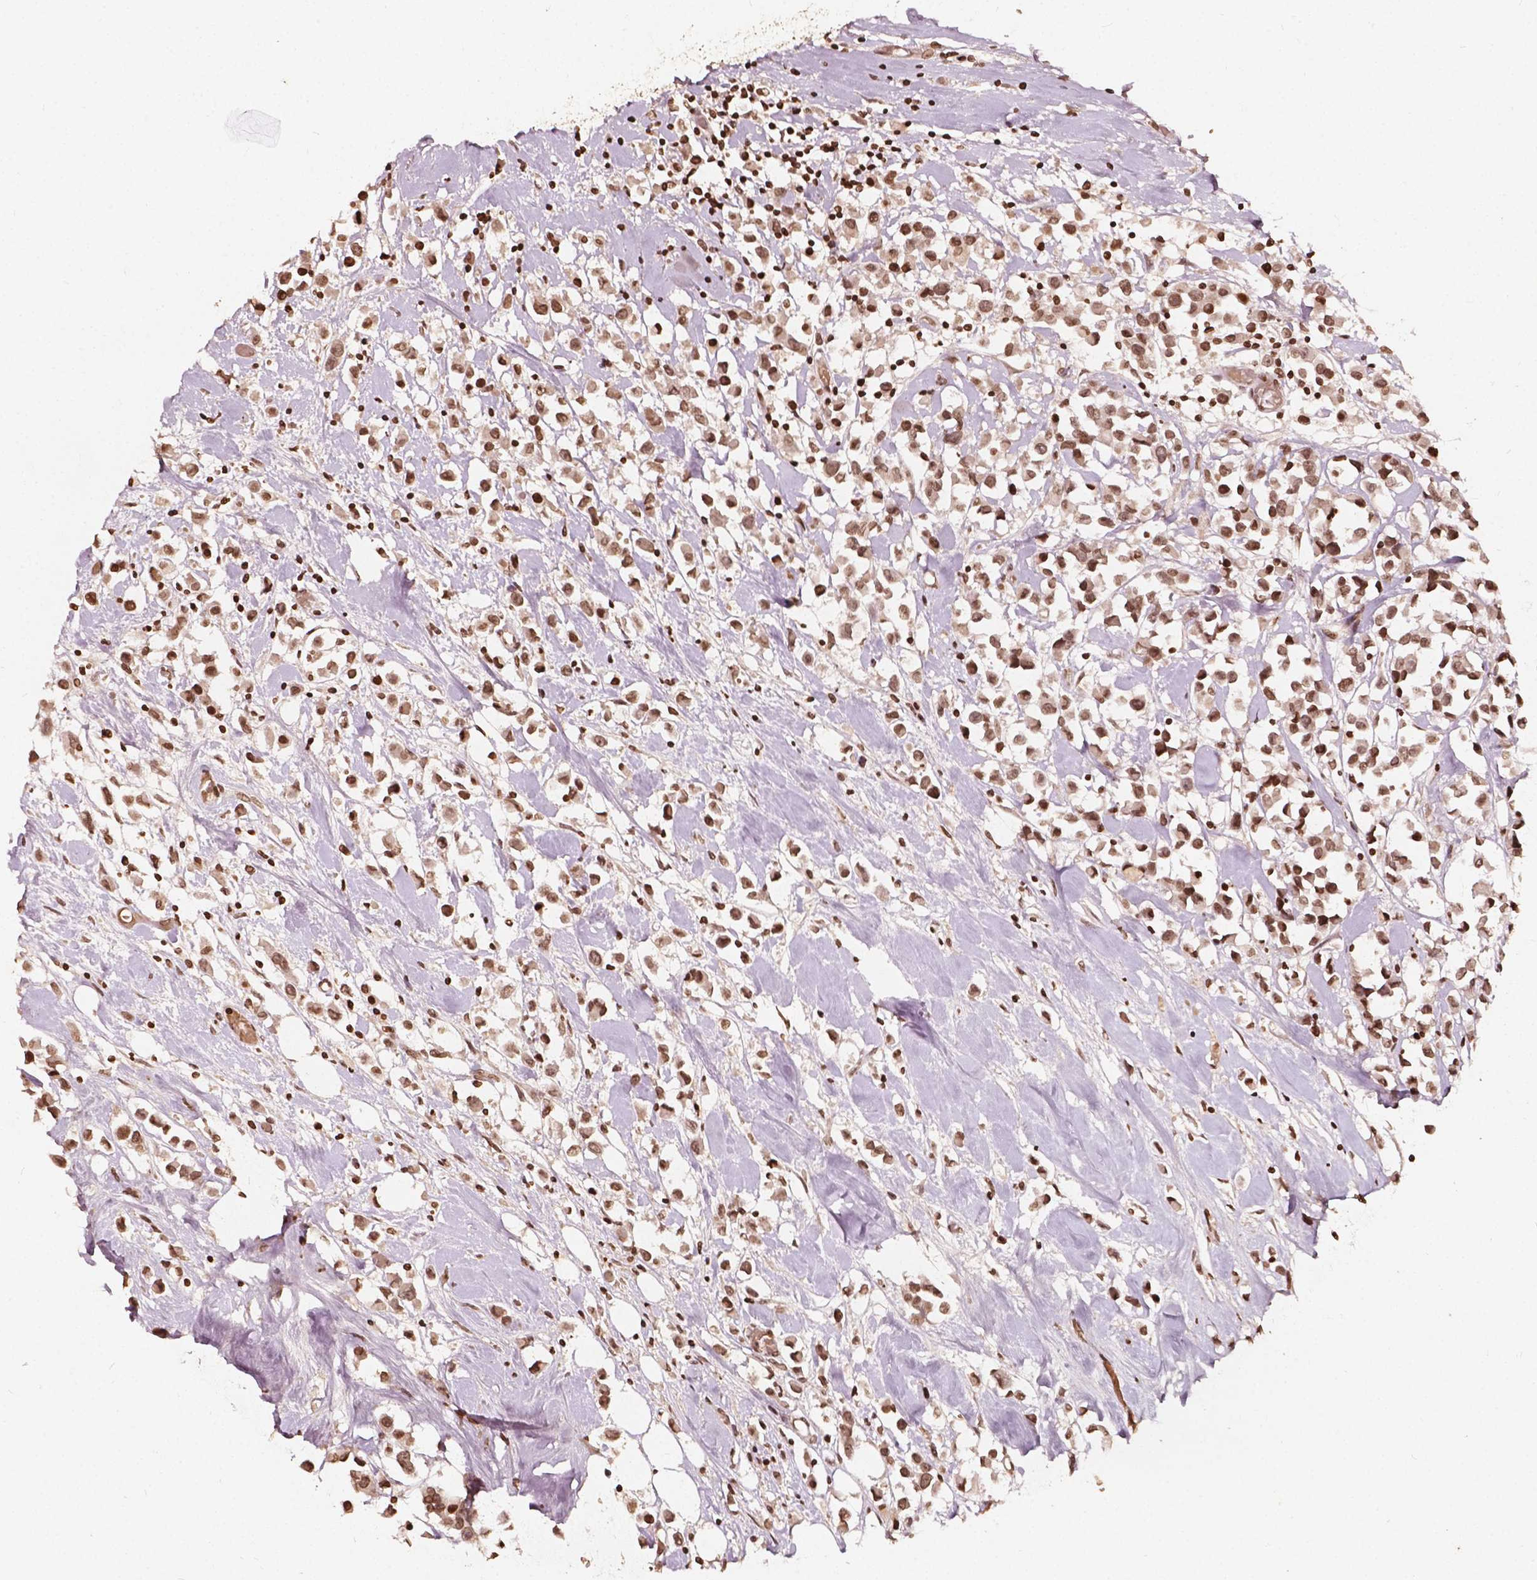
{"staining": {"intensity": "moderate", "quantity": ">75%", "location": "nuclear"}, "tissue": "breast cancer", "cell_type": "Tumor cells", "image_type": "cancer", "snomed": [{"axis": "morphology", "description": "Duct carcinoma"}, {"axis": "topography", "description": "Breast"}], "caption": "A high-resolution photomicrograph shows immunohistochemistry (IHC) staining of breast invasive ductal carcinoma, which demonstrates moderate nuclear expression in about >75% of tumor cells.", "gene": "H3C14", "patient": {"sex": "female", "age": 61}}